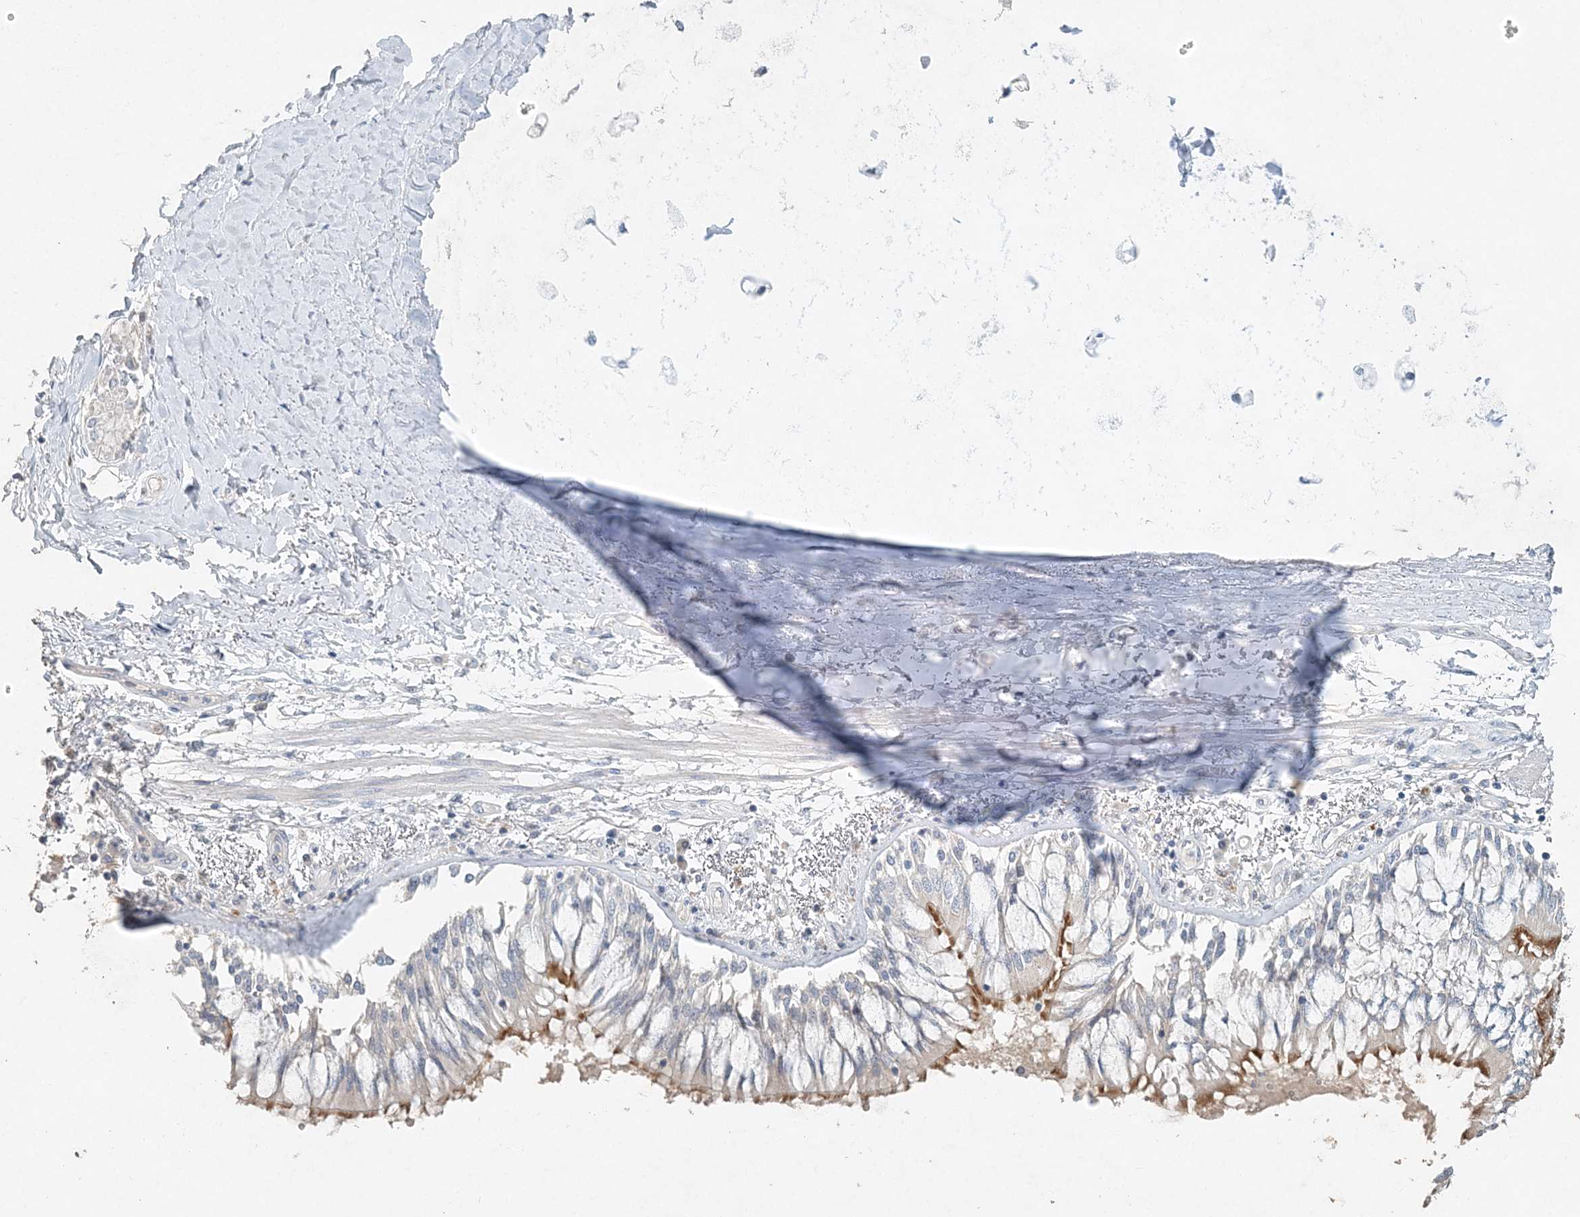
{"staining": {"intensity": "negative", "quantity": "none", "location": "none"}, "tissue": "adipose tissue", "cell_type": "Adipocytes", "image_type": "normal", "snomed": [{"axis": "morphology", "description": "Normal tissue, NOS"}, {"axis": "topography", "description": "Cartilage tissue"}, {"axis": "topography", "description": "Bronchus"}, {"axis": "topography", "description": "Lung"}, {"axis": "topography", "description": "Peripheral nerve tissue"}], "caption": "Protein analysis of benign adipose tissue shows no significant positivity in adipocytes.", "gene": "DNAH5", "patient": {"sex": "female", "age": 49}}